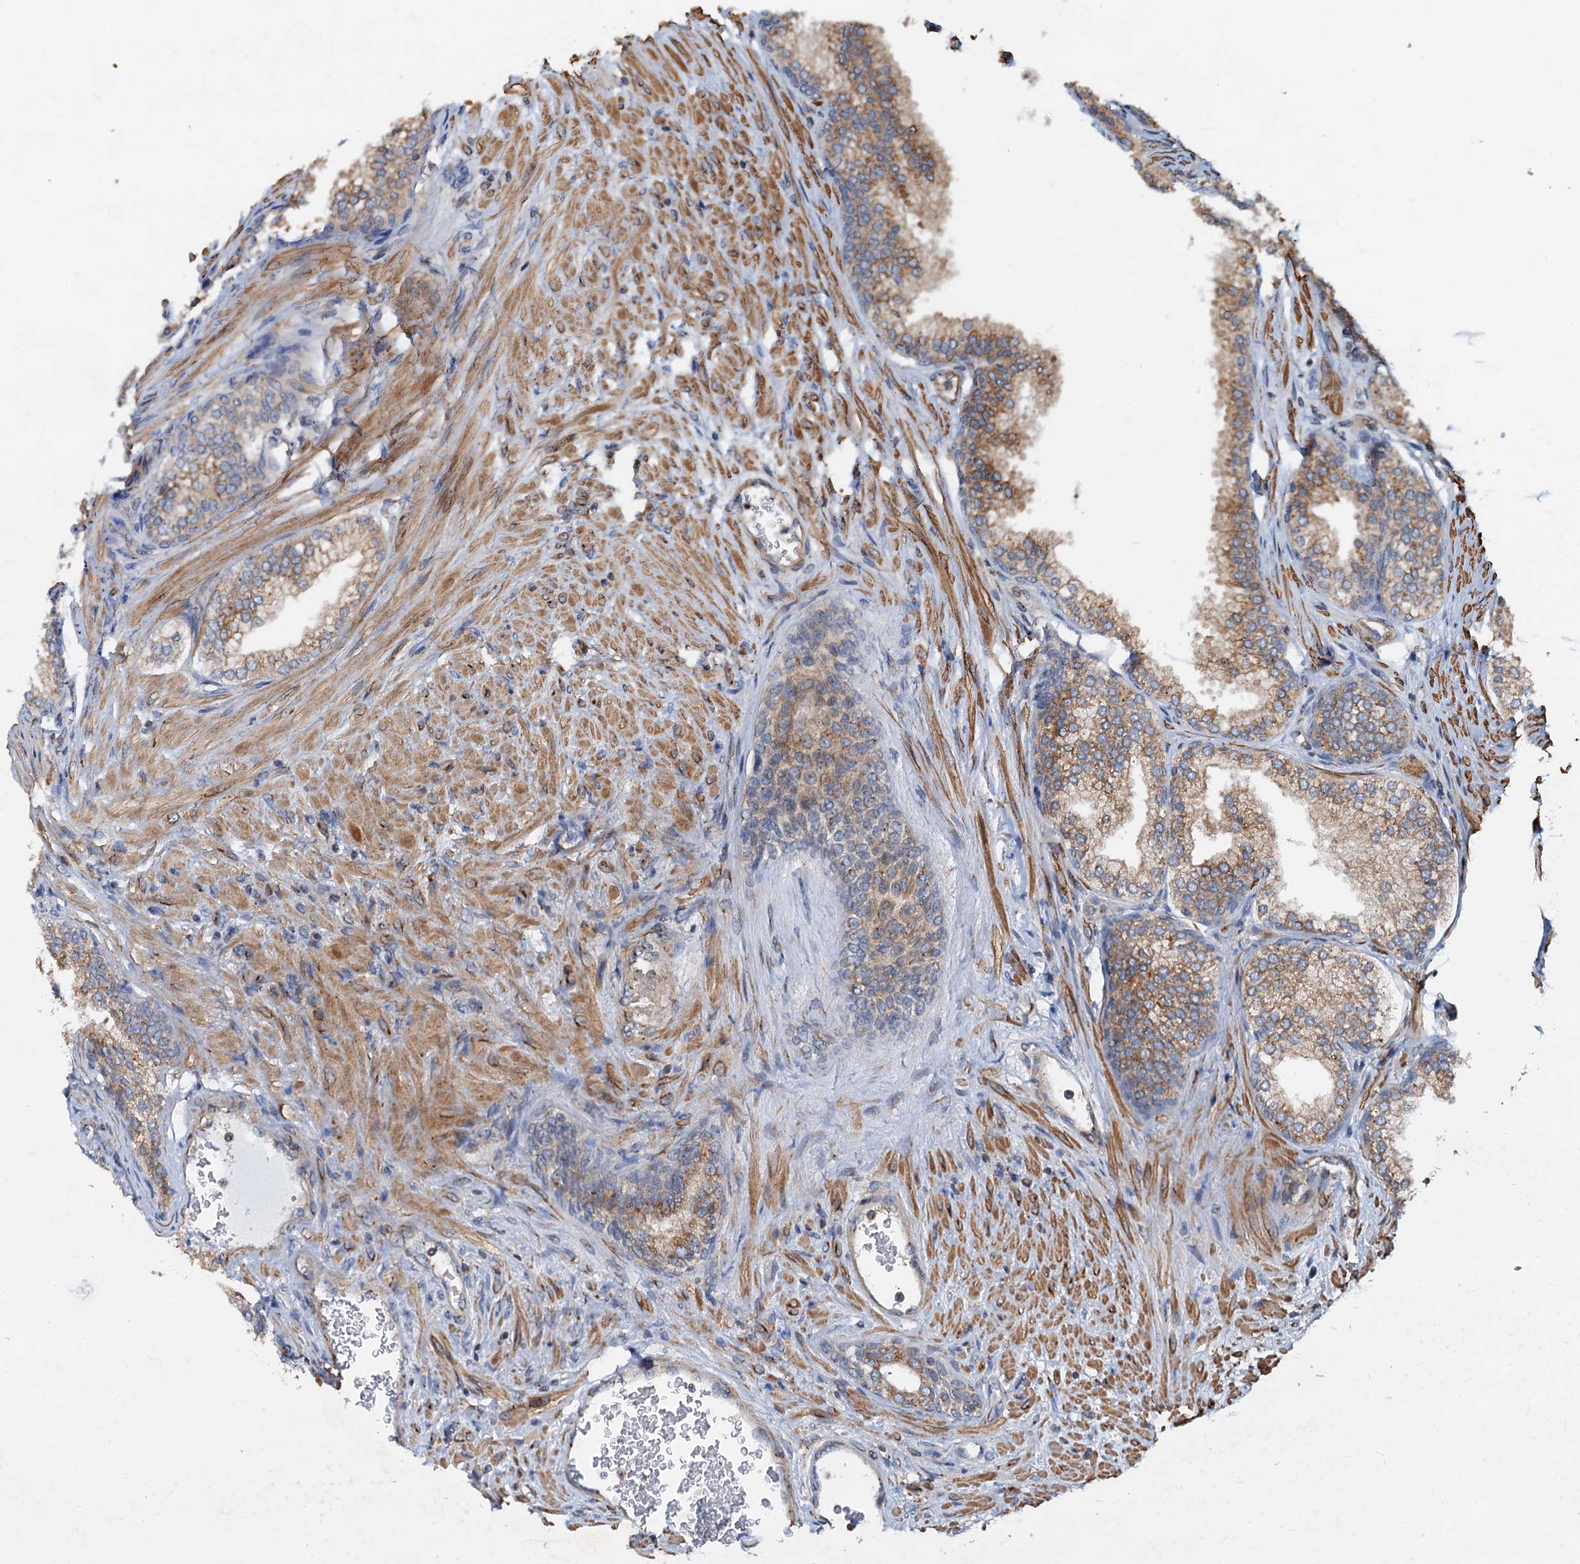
{"staining": {"intensity": "moderate", "quantity": ">75%", "location": "cytoplasmic/membranous"}, "tissue": "prostate", "cell_type": "Glandular cells", "image_type": "normal", "snomed": [{"axis": "morphology", "description": "Normal tissue, NOS"}, {"axis": "topography", "description": "Prostate"}], "caption": "This is a histology image of immunohistochemistry staining of benign prostate, which shows moderate staining in the cytoplasmic/membranous of glandular cells.", "gene": "ANKRD26", "patient": {"sex": "male", "age": 76}}